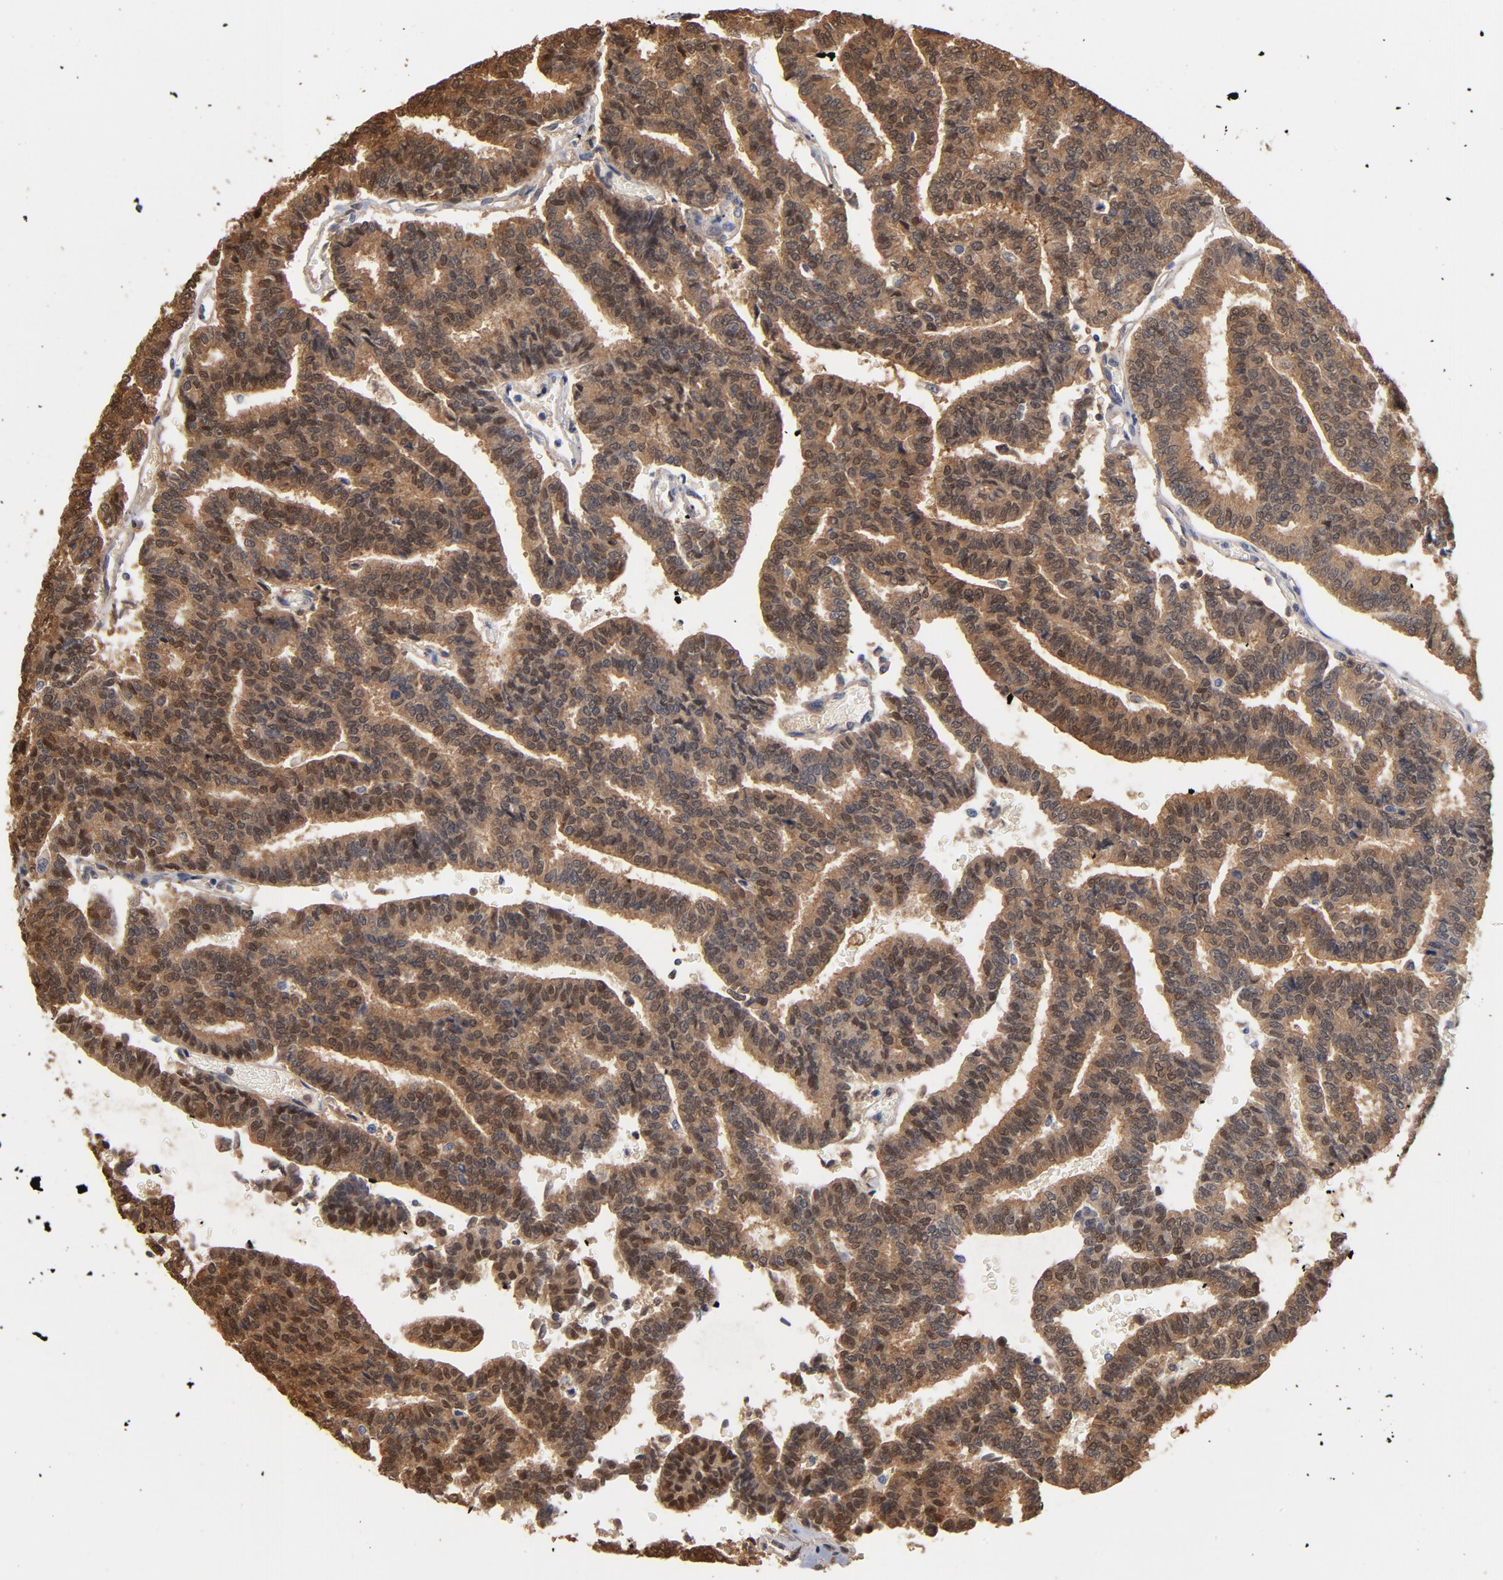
{"staining": {"intensity": "strong", "quantity": ">75%", "location": "cytoplasmic/membranous"}, "tissue": "thyroid cancer", "cell_type": "Tumor cells", "image_type": "cancer", "snomed": [{"axis": "morphology", "description": "Papillary adenocarcinoma, NOS"}, {"axis": "topography", "description": "Thyroid gland"}], "caption": "Protein analysis of thyroid cancer tissue demonstrates strong cytoplasmic/membranous staining in about >75% of tumor cells.", "gene": "MIF", "patient": {"sex": "female", "age": 35}}